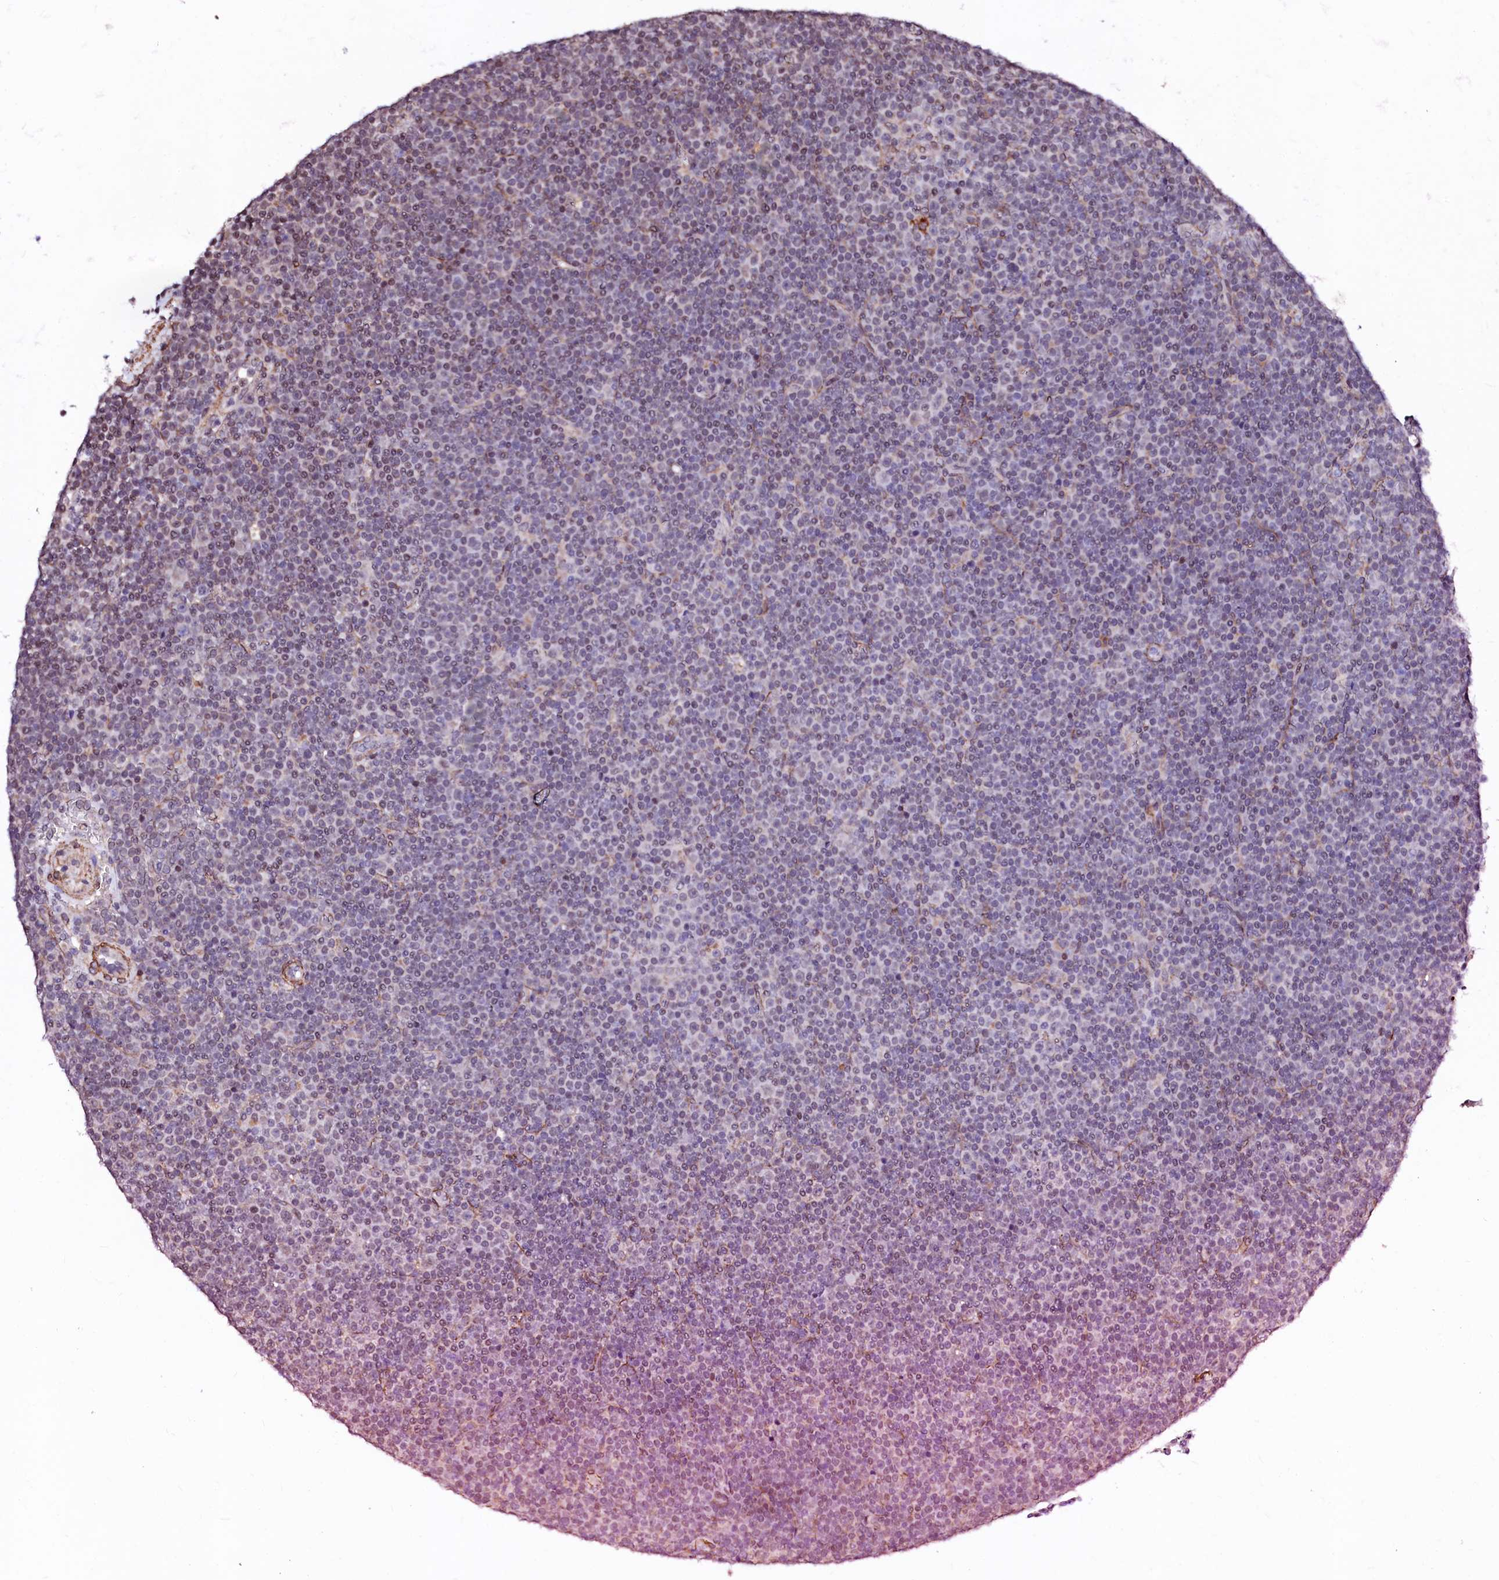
{"staining": {"intensity": "negative", "quantity": "none", "location": "none"}, "tissue": "lymphoma", "cell_type": "Tumor cells", "image_type": "cancer", "snomed": [{"axis": "morphology", "description": "Malignant lymphoma, non-Hodgkin's type, Low grade"}, {"axis": "topography", "description": "Lymph node"}], "caption": "Immunohistochemistry of human malignant lymphoma, non-Hodgkin's type (low-grade) exhibits no expression in tumor cells.", "gene": "GPR176", "patient": {"sex": "female", "age": 67}}